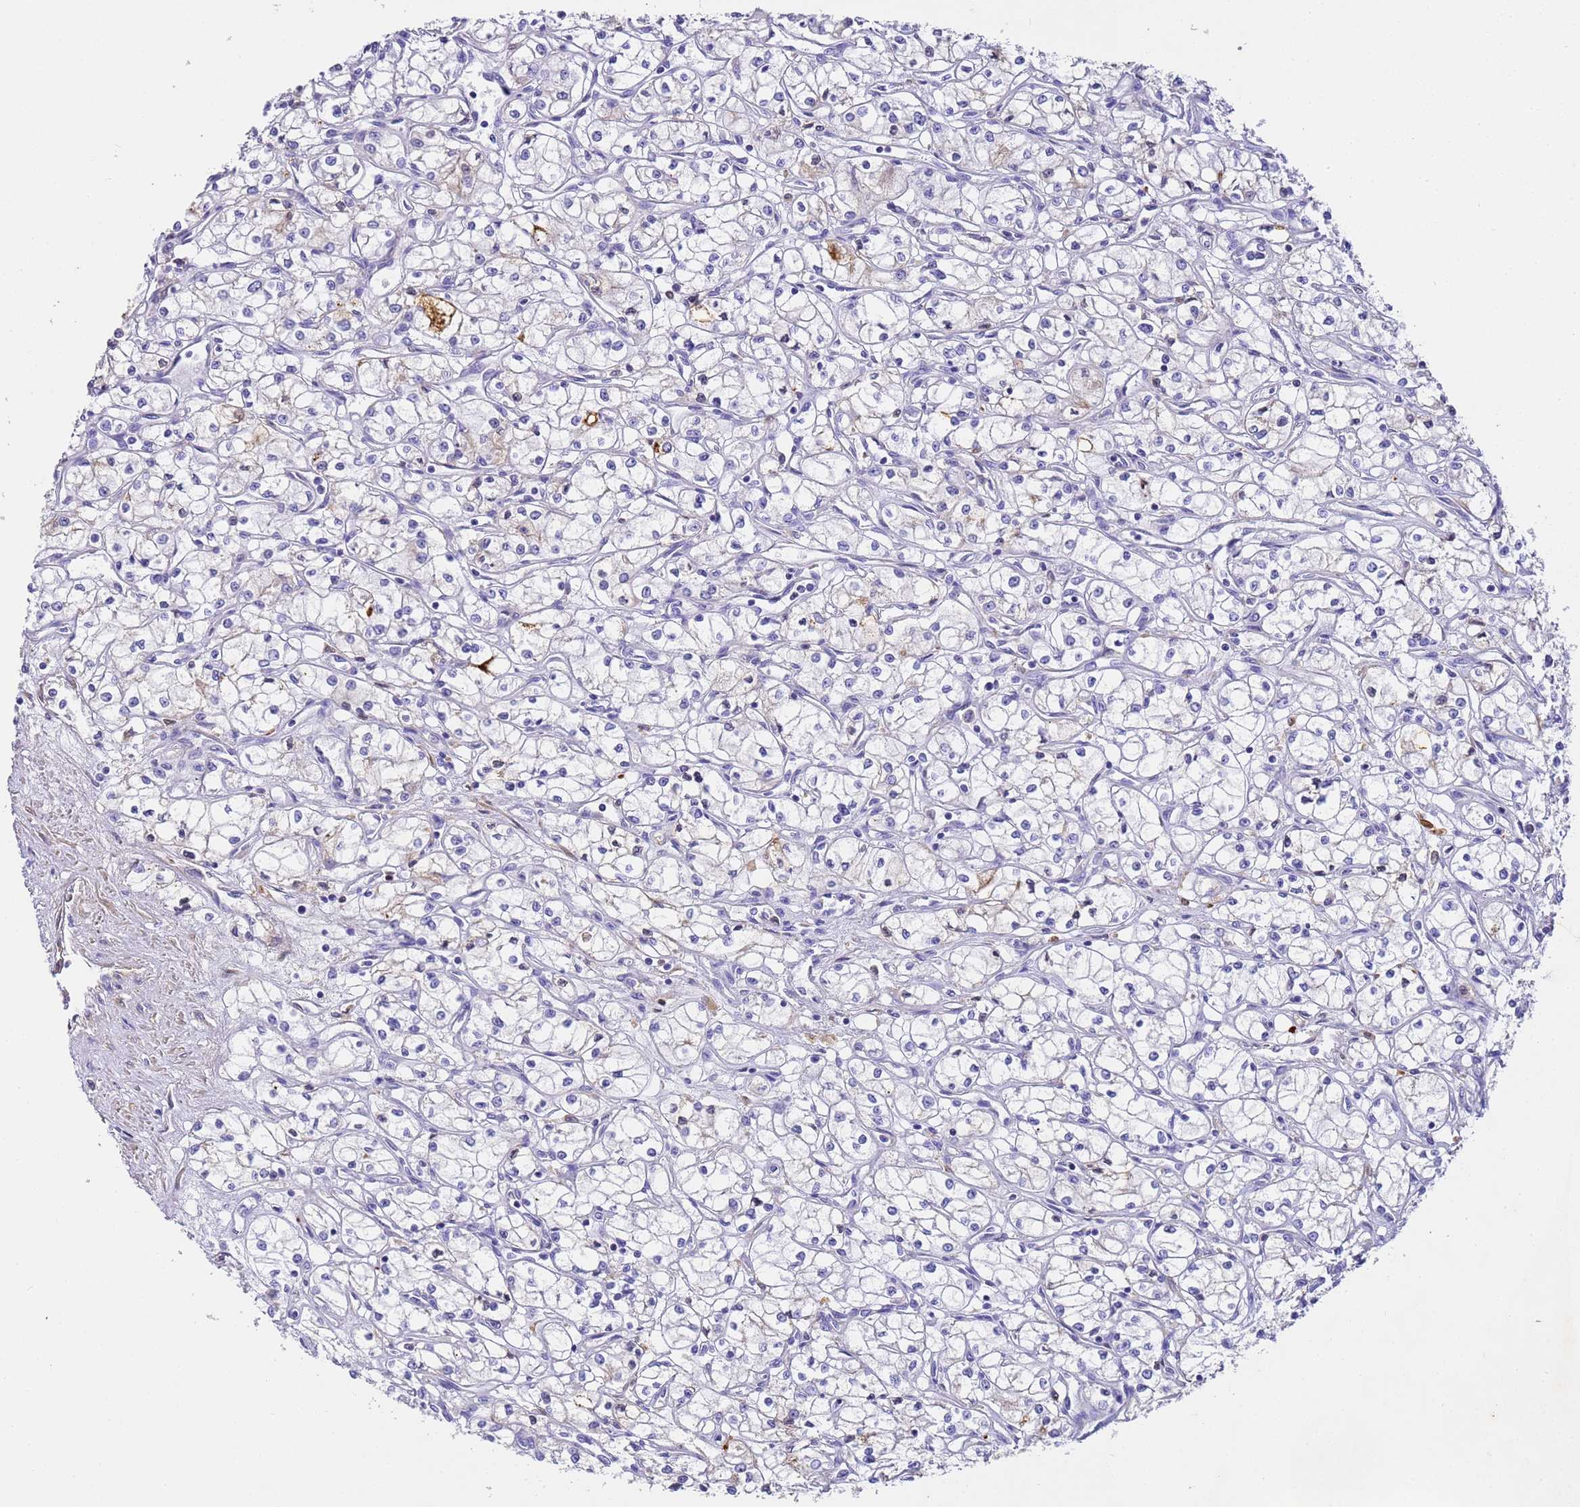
{"staining": {"intensity": "weak", "quantity": "<25%", "location": "cytoplasmic/membranous"}, "tissue": "renal cancer", "cell_type": "Tumor cells", "image_type": "cancer", "snomed": [{"axis": "morphology", "description": "Adenocarcinoma, NOS"}, {"axis": "topography", "description": "Kidney"}], "caption": "The image displays no staining of tumor cells in renal cancer (adenocarcinoma).", "gene": "CFHR2", "patient": {"sex": "male", "age": 59}}